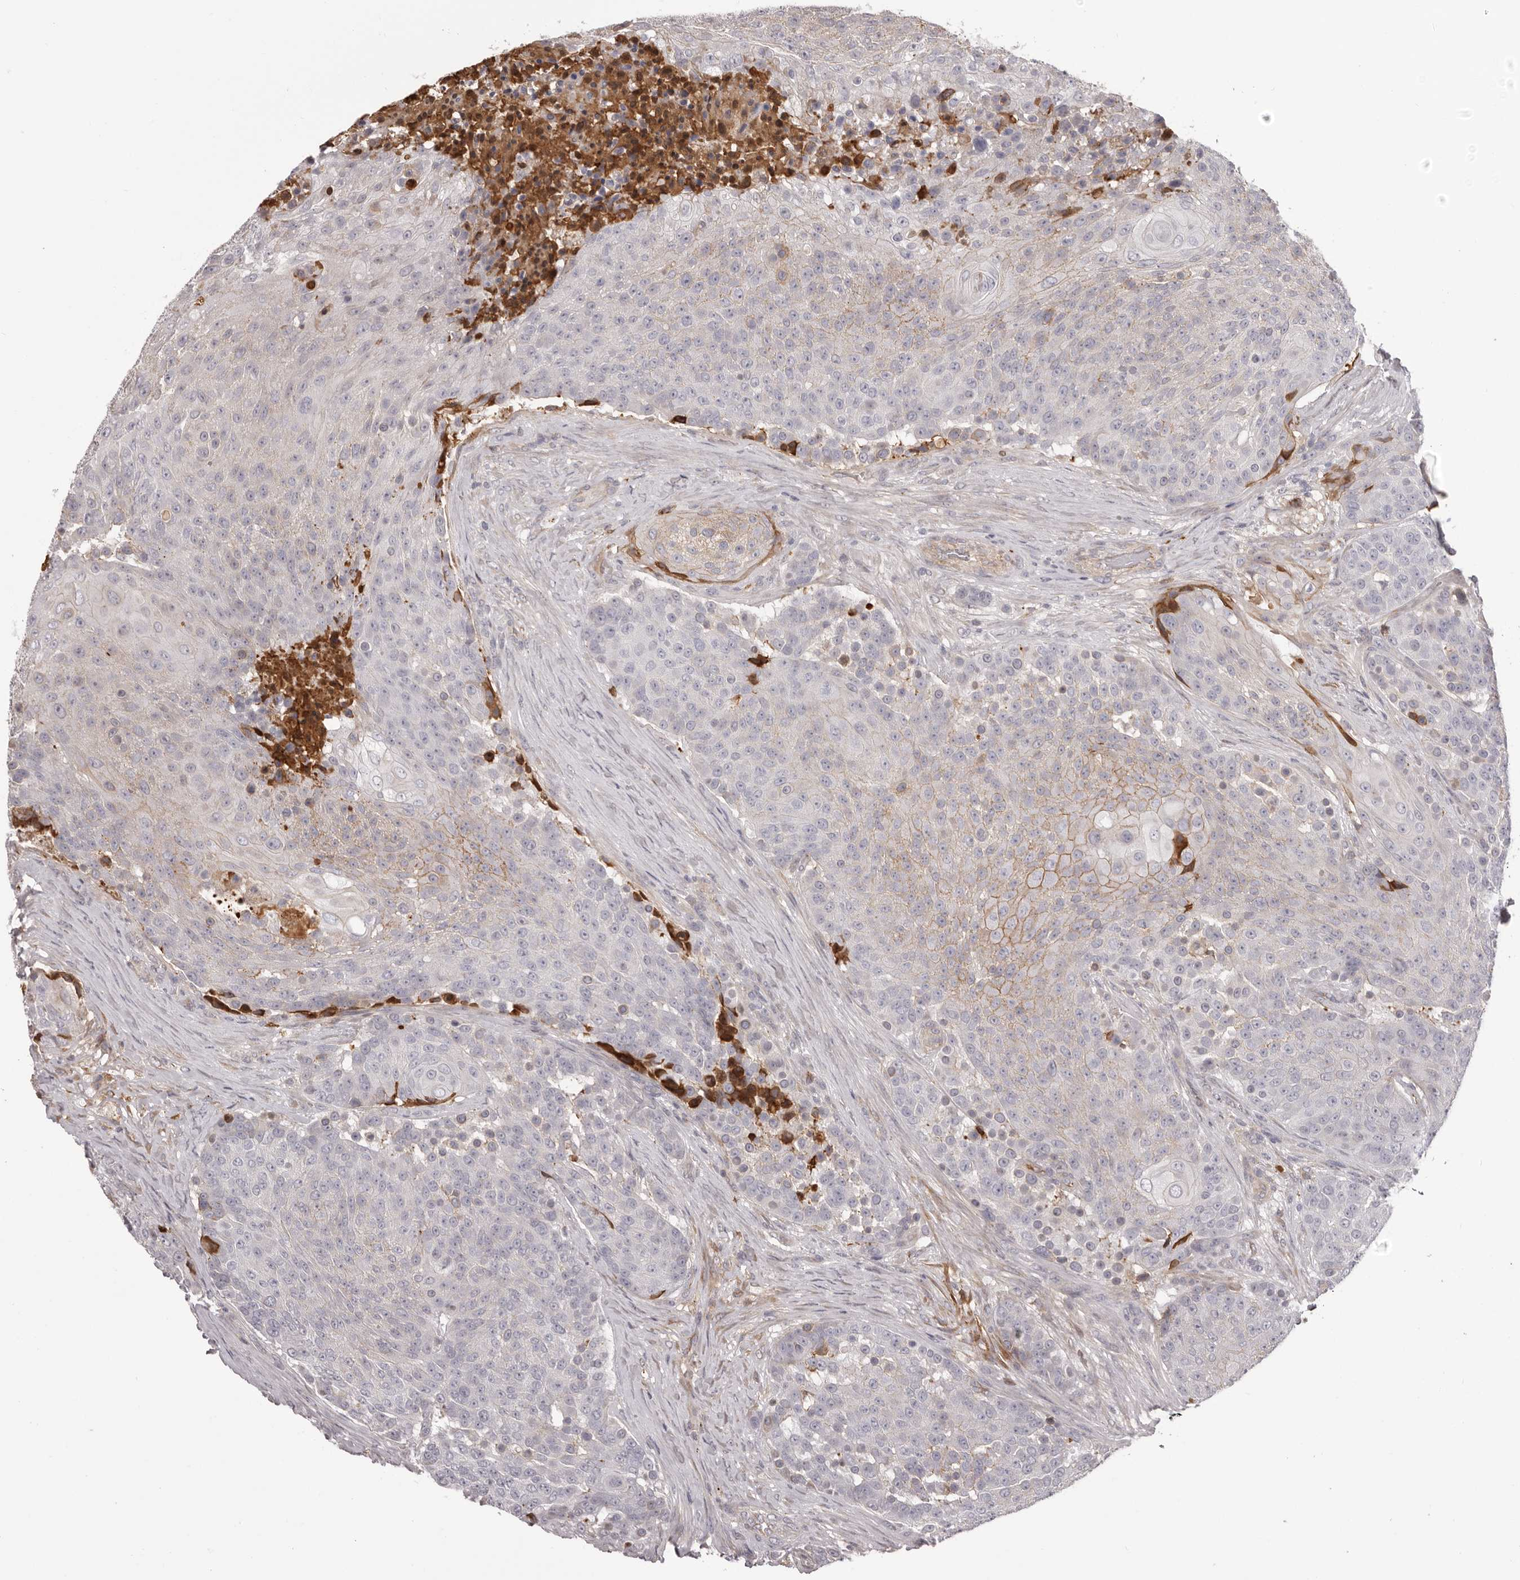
{"staining": {"intensity": "moderate", "quantity": "<25%", "location": "cytoplasmic/membranous"}, "tissue": "urothelial cancer", "cell_type": "Tumor cells", "image_type": "cancer", "snomed": [{"axis": "morphology", "description": "Urothelial carcinoma, High grade"}, {"axis": "topography", "description": "Urinary bladder"}], "caption": "Immunohistochemistry (IHC) (DAB) staining of human urothelial cancer demonstrates moderate cytoplasmic/membranous protein positivity in approximately <25% of tumor cells.", "gene": "OTUD3", "patient": {"sex": "female", "age": 63}}